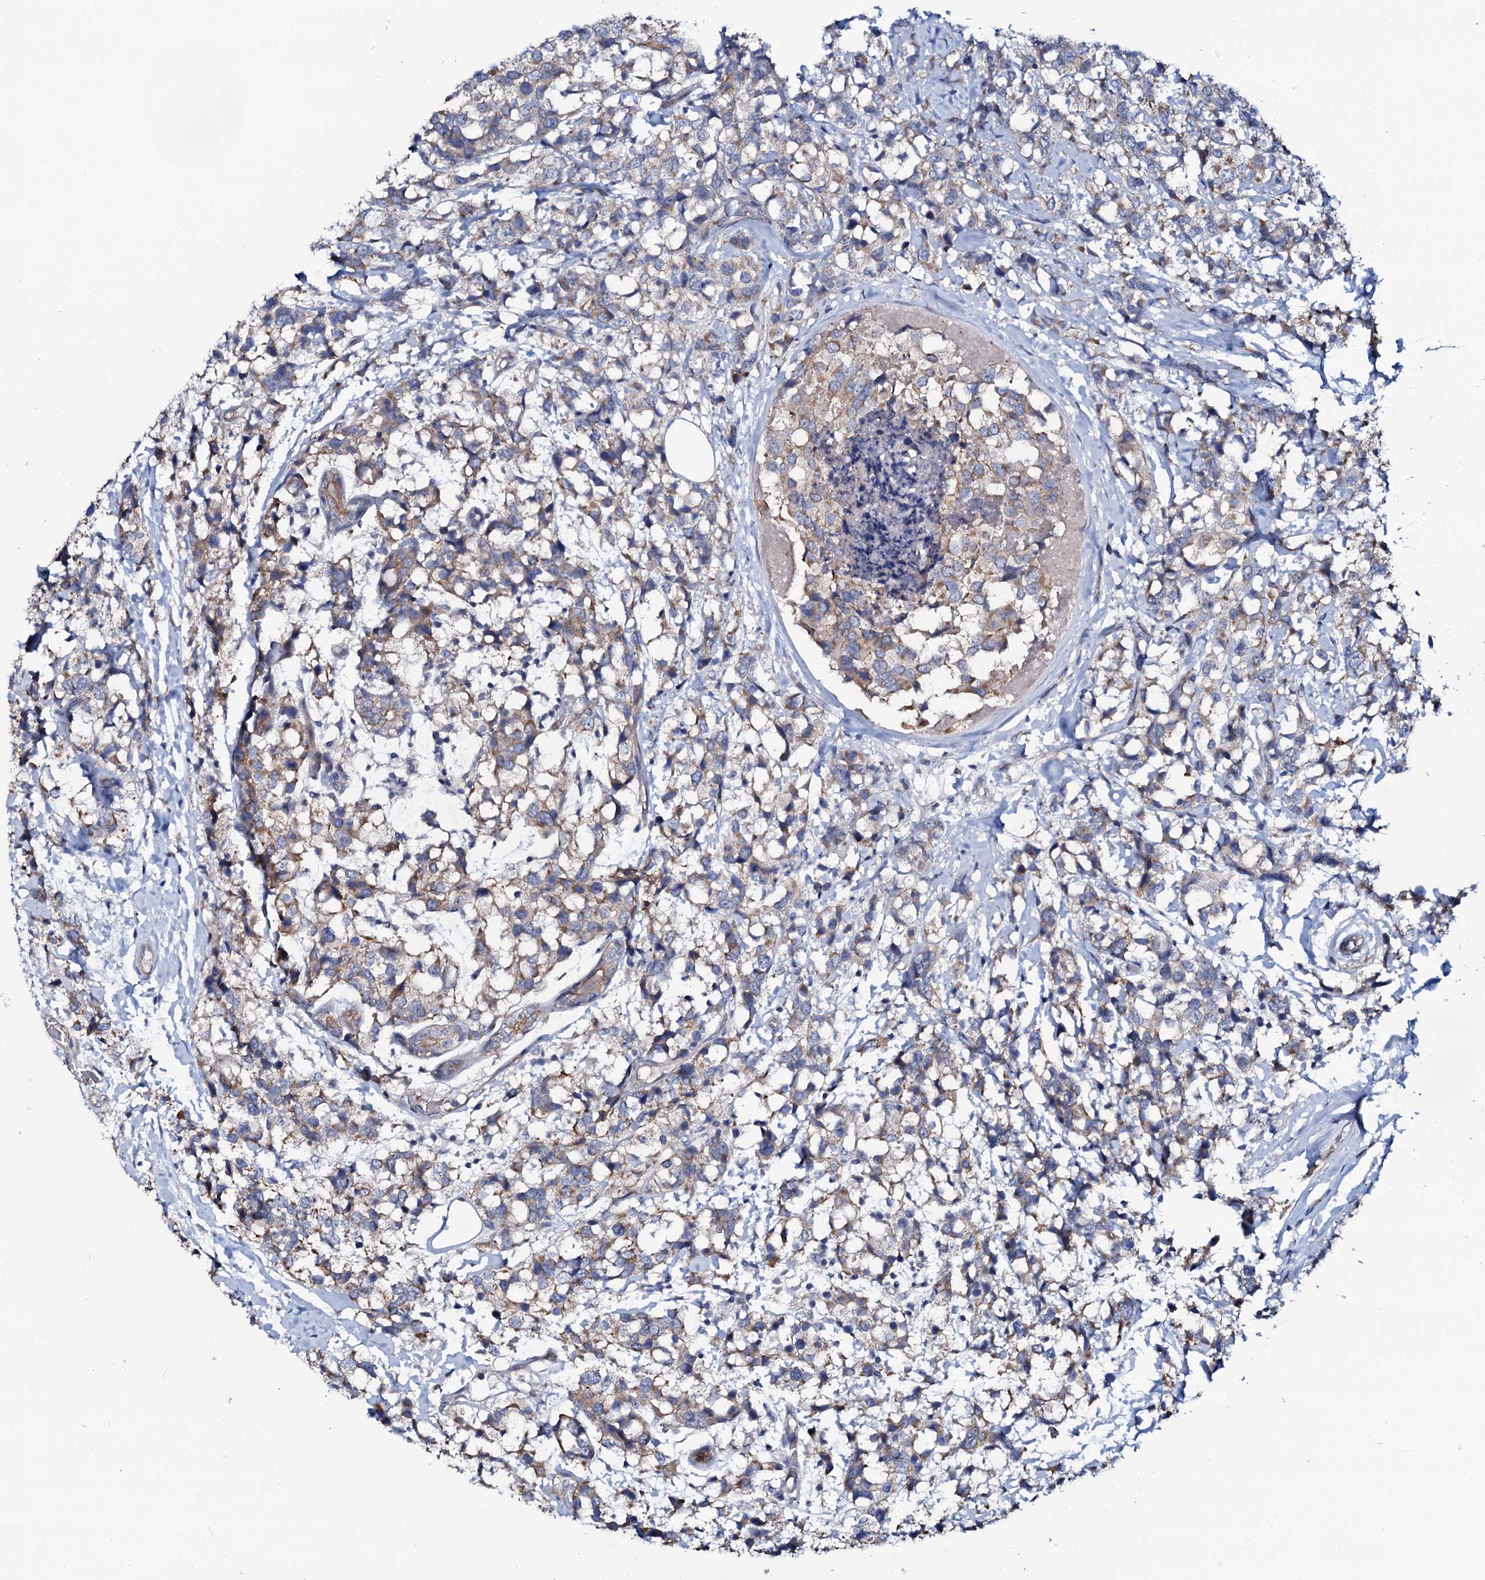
{"staining": {"intensity": "moderate", "quantity": "<25%", "location": "cytoplasmic/membranous"}, "tissue": "breast cancer", "cell_type": "Tumor cells", "image_type": "cancer", "snomed": [{"axis": "morphology", "description": "Lobular carcinoma"}, {"axis": "topography", "description": "Breast"}], "caption": "Protein staining reveals moderate cytoplasmic/membranous expression in about <25% of tumor cells in breast cancer (lobular carcinoma).", "gene": "C10orf88", "patient": {"sex": "female", "age": 59}}